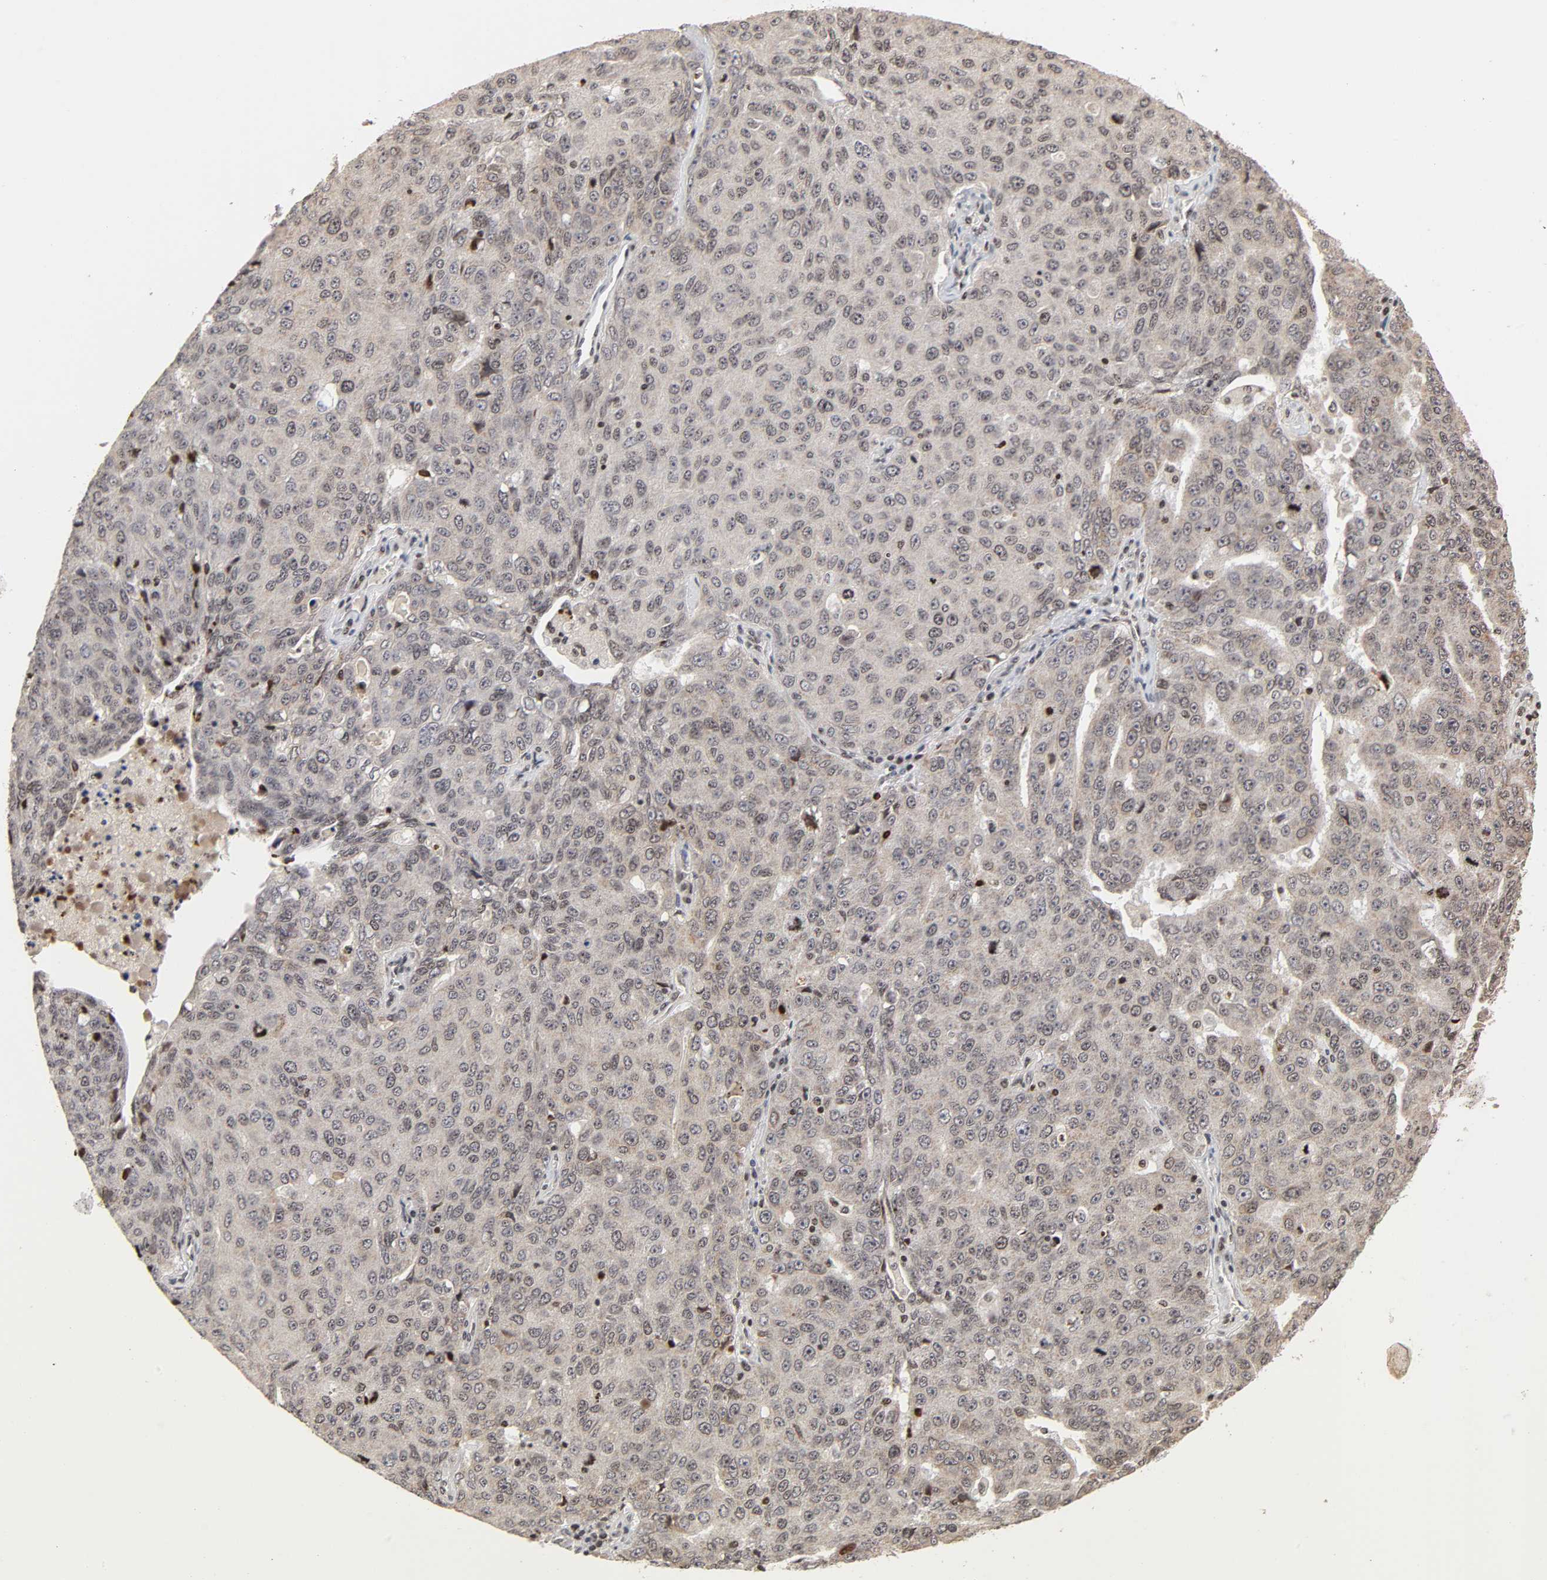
{"staining": {"intensity": "negative", "quantity": "none", "location": "none"}, "tissue": "ovarian cancer", "cell_type": "Tumor cells", "image_type": "cancer", "snomed": [{"axis": "morphology", "description": "Carcinoma, endometroid"}, {"axis": "topography", "description": "Ovary"}], "caption": "This is an immunohistochemistry image of human endometroid carcinoma (ovarian). There is no expression in tumor cells.", "gene": "ZNF473", "patient": {"sex": "female", "age": 62}}